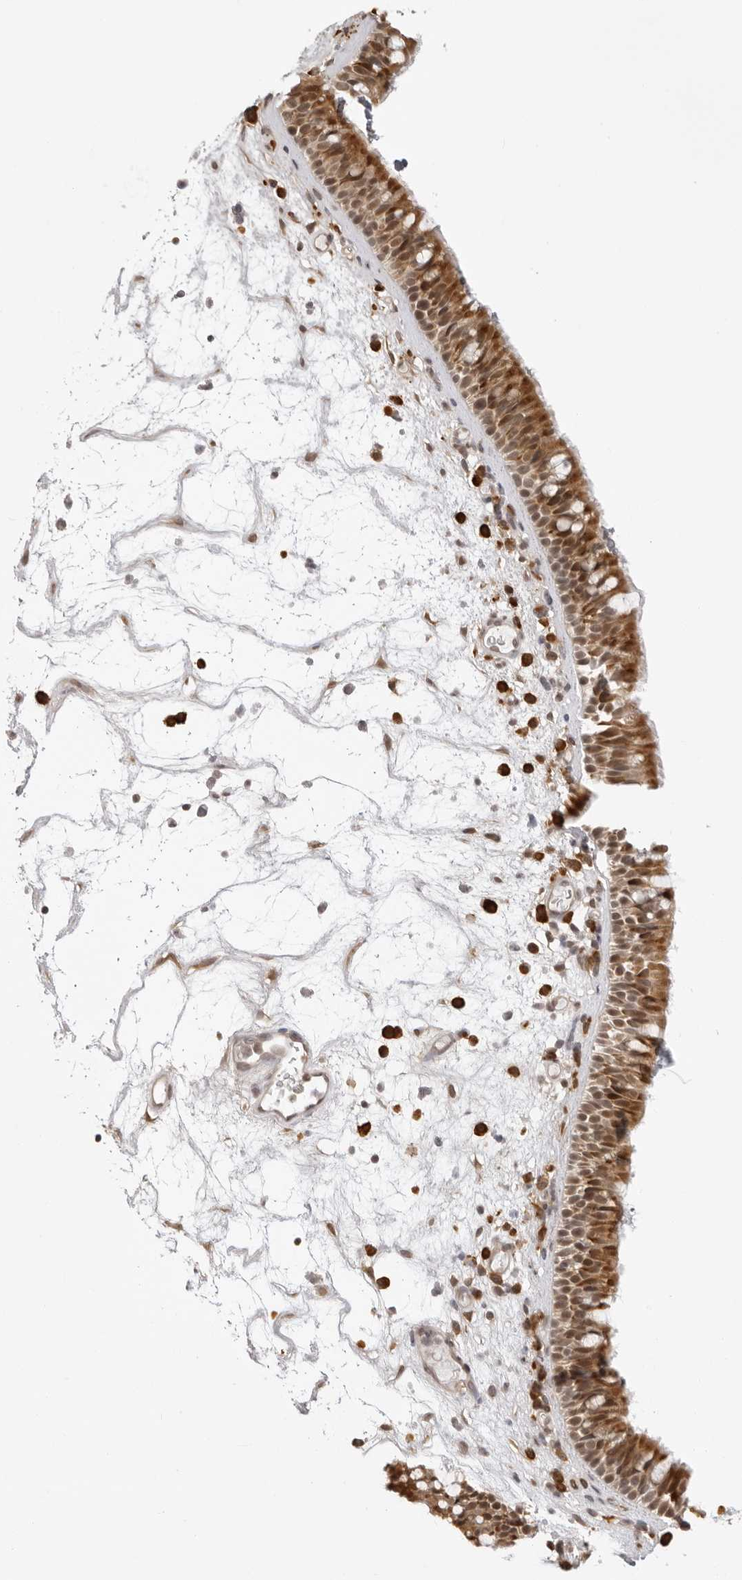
{"staining": {"intensity": "moderate", "quantity": ">75%", "location": "cytoplasmic/membranous,nuclear"}, "tissue": "nasopharynx", "cell_type": "Respiratory epithelial cells", "image_type": "normal", "snomed": [{"axis": "morphology", "description": "Normal tissue, NOS"}, {"axis": "morphology", "description": "Inflammation, NOS"}, {"axis": "morphology", "description": "Malignant melanoma, Metastatic site"}, {"axis": "topography", "description": "Nasopharynx"}], "caption": "The image demonstrates staining of normal nasopharynx, revealing moderate cytoplasmic/membranous,nuclear protein staining (brown color) within respiratory epithelial cells. The staining was performed using DAB (3,3'-diaminobenzidine) to visualize the protein expression in brown, while the nuclei were stained in blue with hematoxylin (Magnification: 20x).", "gene": "ZC3H11A", "patient": {"sex": "male", "age": 70}}